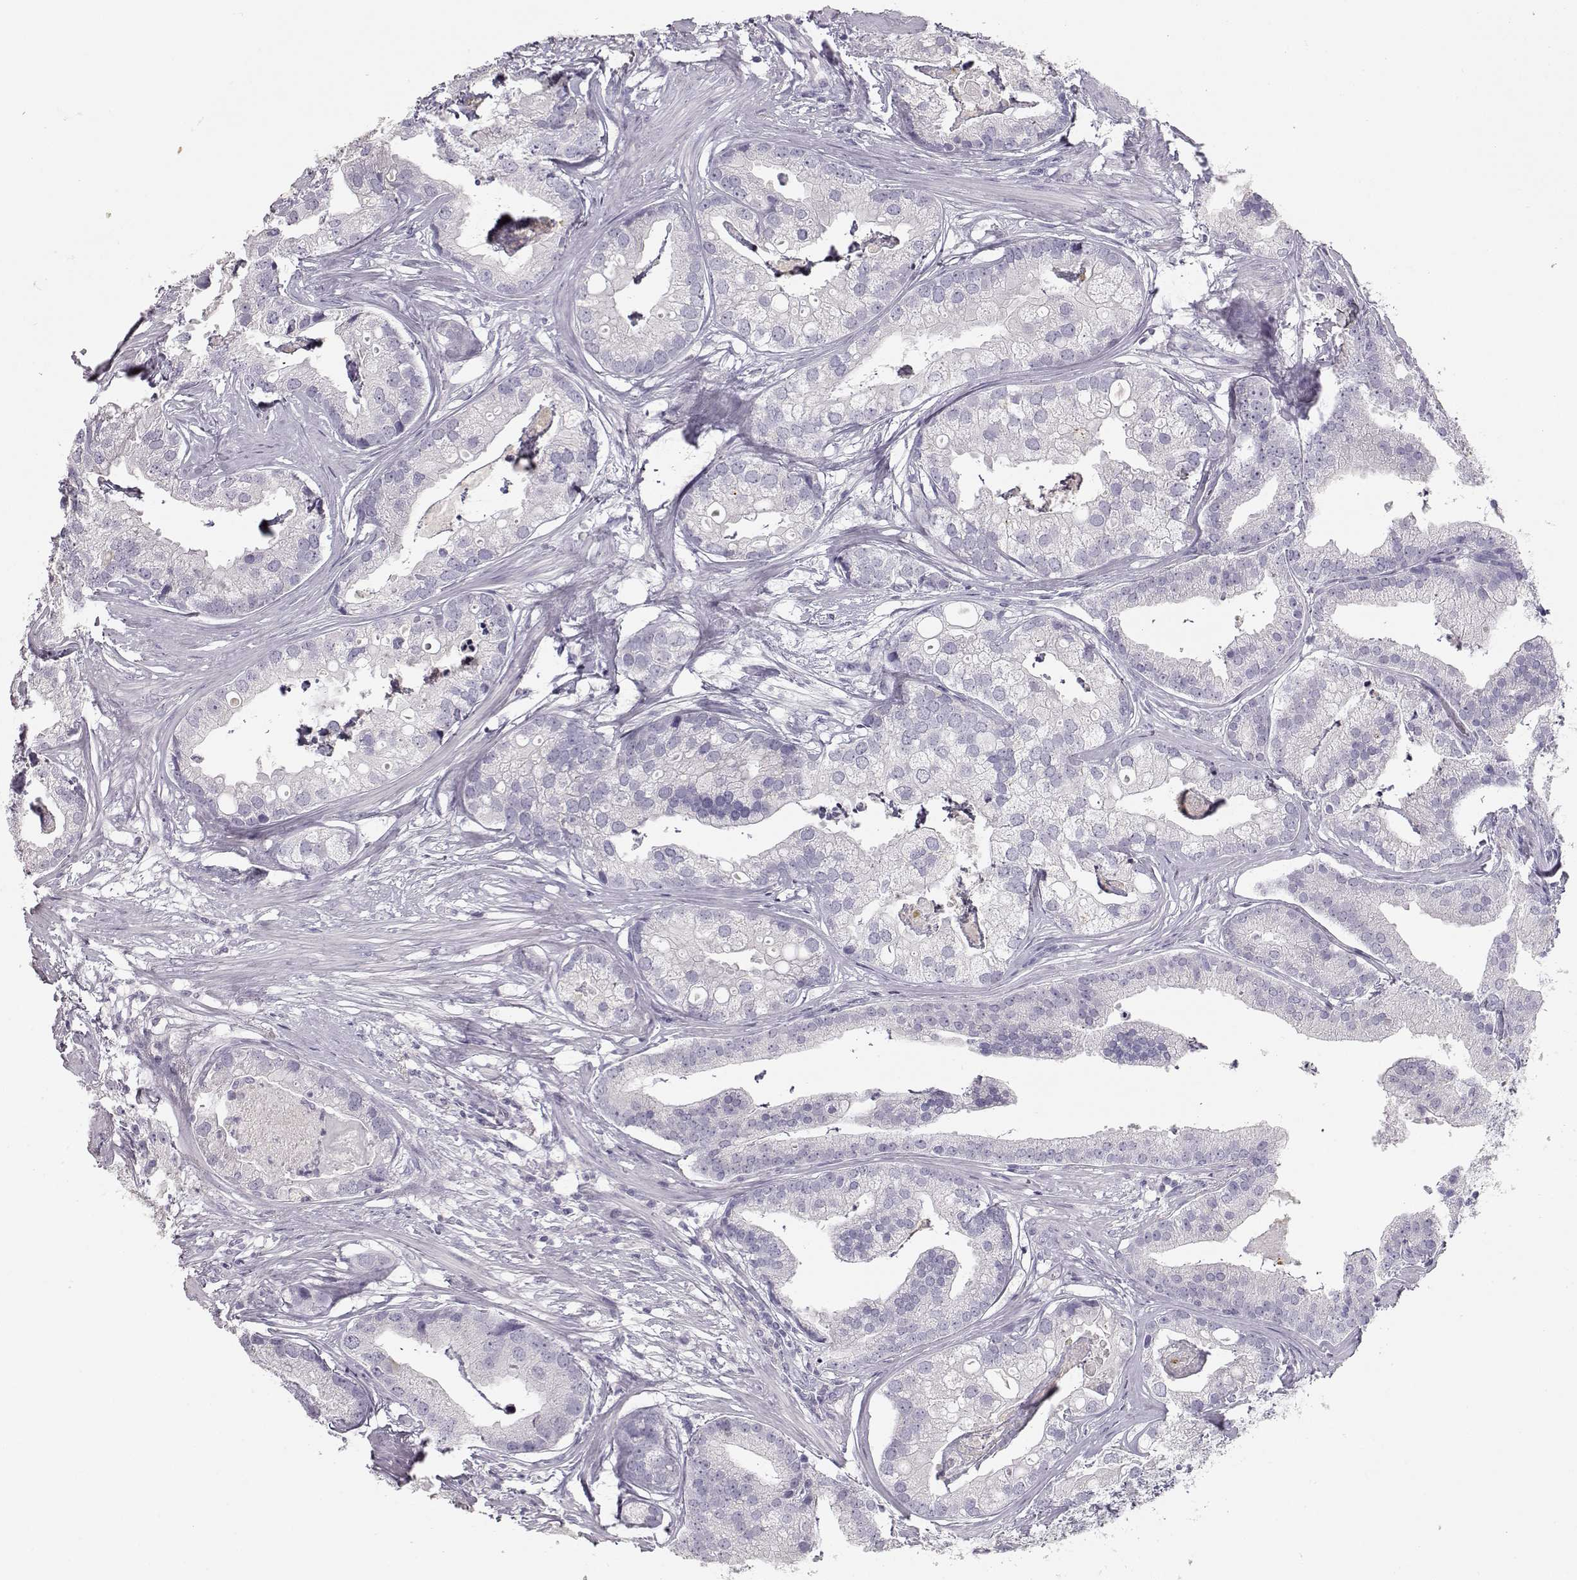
{"staining": {"intensity": "negative", "quantity": "none", "location": "none"}, "tissue": "prostate cancer", "cell_type": "Tumor cells", "image_type": "cancer", "snomed": [{"axis": "morphology", "description": "Adenocarcinoma, NOS"}, {"axis": "topography", "description": "Prostate and seminal vesicle, NOS"}, {"axis": "topography", "description": "Prostate"}], "caption": "Immunohistochemistry (IHC) image of neoplastic tissue: adenocarcinoma (prostate) stained with DAB (3,3'-diaminobenzidine) demonstrates no significant protein staining in tumor cells.", "gene": "LEPR", "patient": {"sex": "male", "age": 44}}